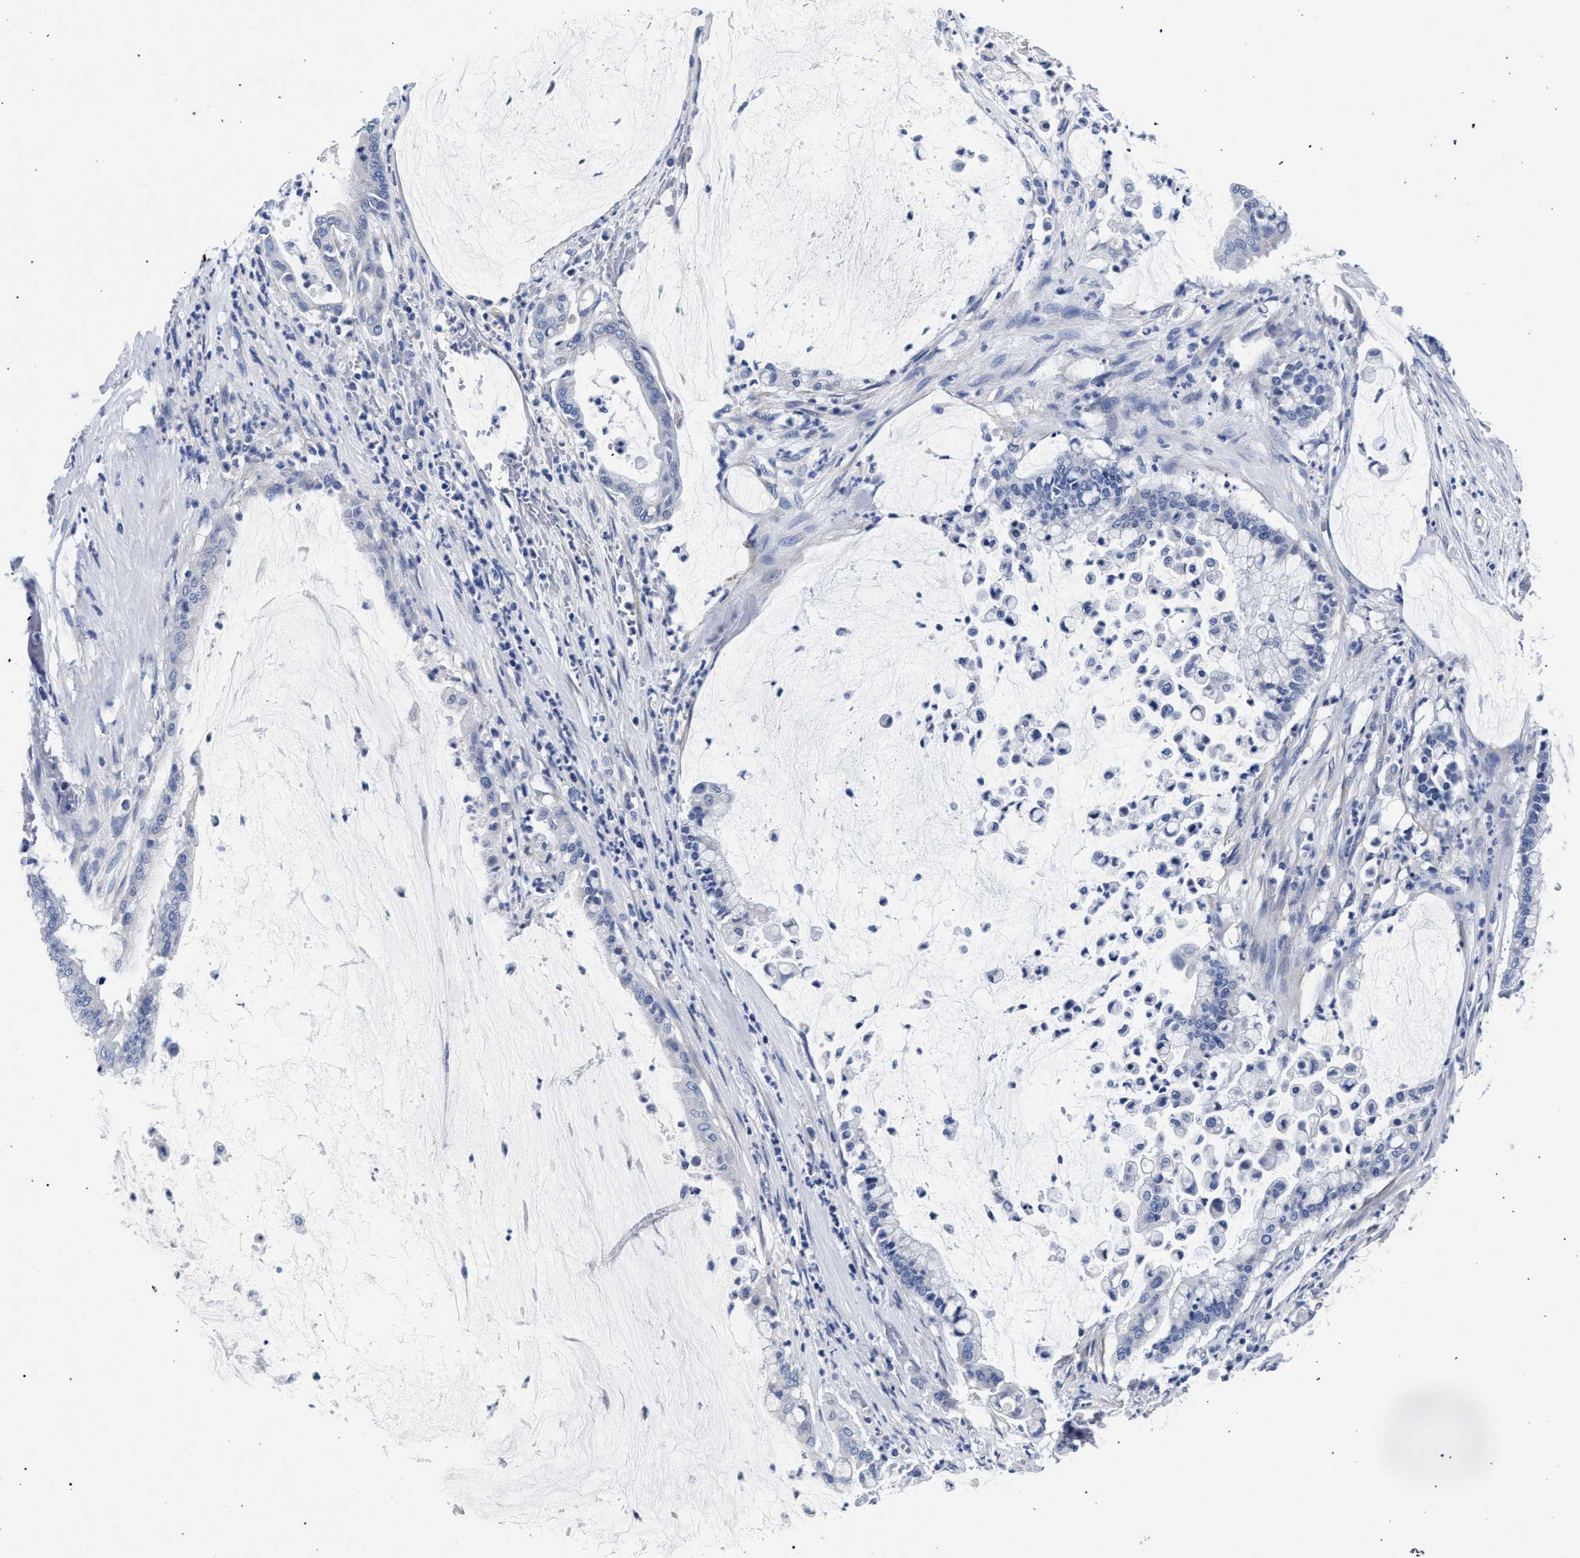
{"staining": {"intensity": "negative", "quantity": "none", "location": "none"}, "tissue": "pancreatic cancer", "cell_type": "Tumor cells", "image_type": "cancer", "snomed": [{"axis": "morphology", "description": "Adenocarcinoma, NOS"}, {"axis": "topography", "description": "Pancreas"}], "caption": "High power microscopy histopathology image of an immunohistochemistry (IHC) photomicrograph of pancreatic cancer (adenocarcinoma), revealing no significant expression in tumor cells.", "gene": "AKAP4", "patient": {"sex": "male", "age": 41}}